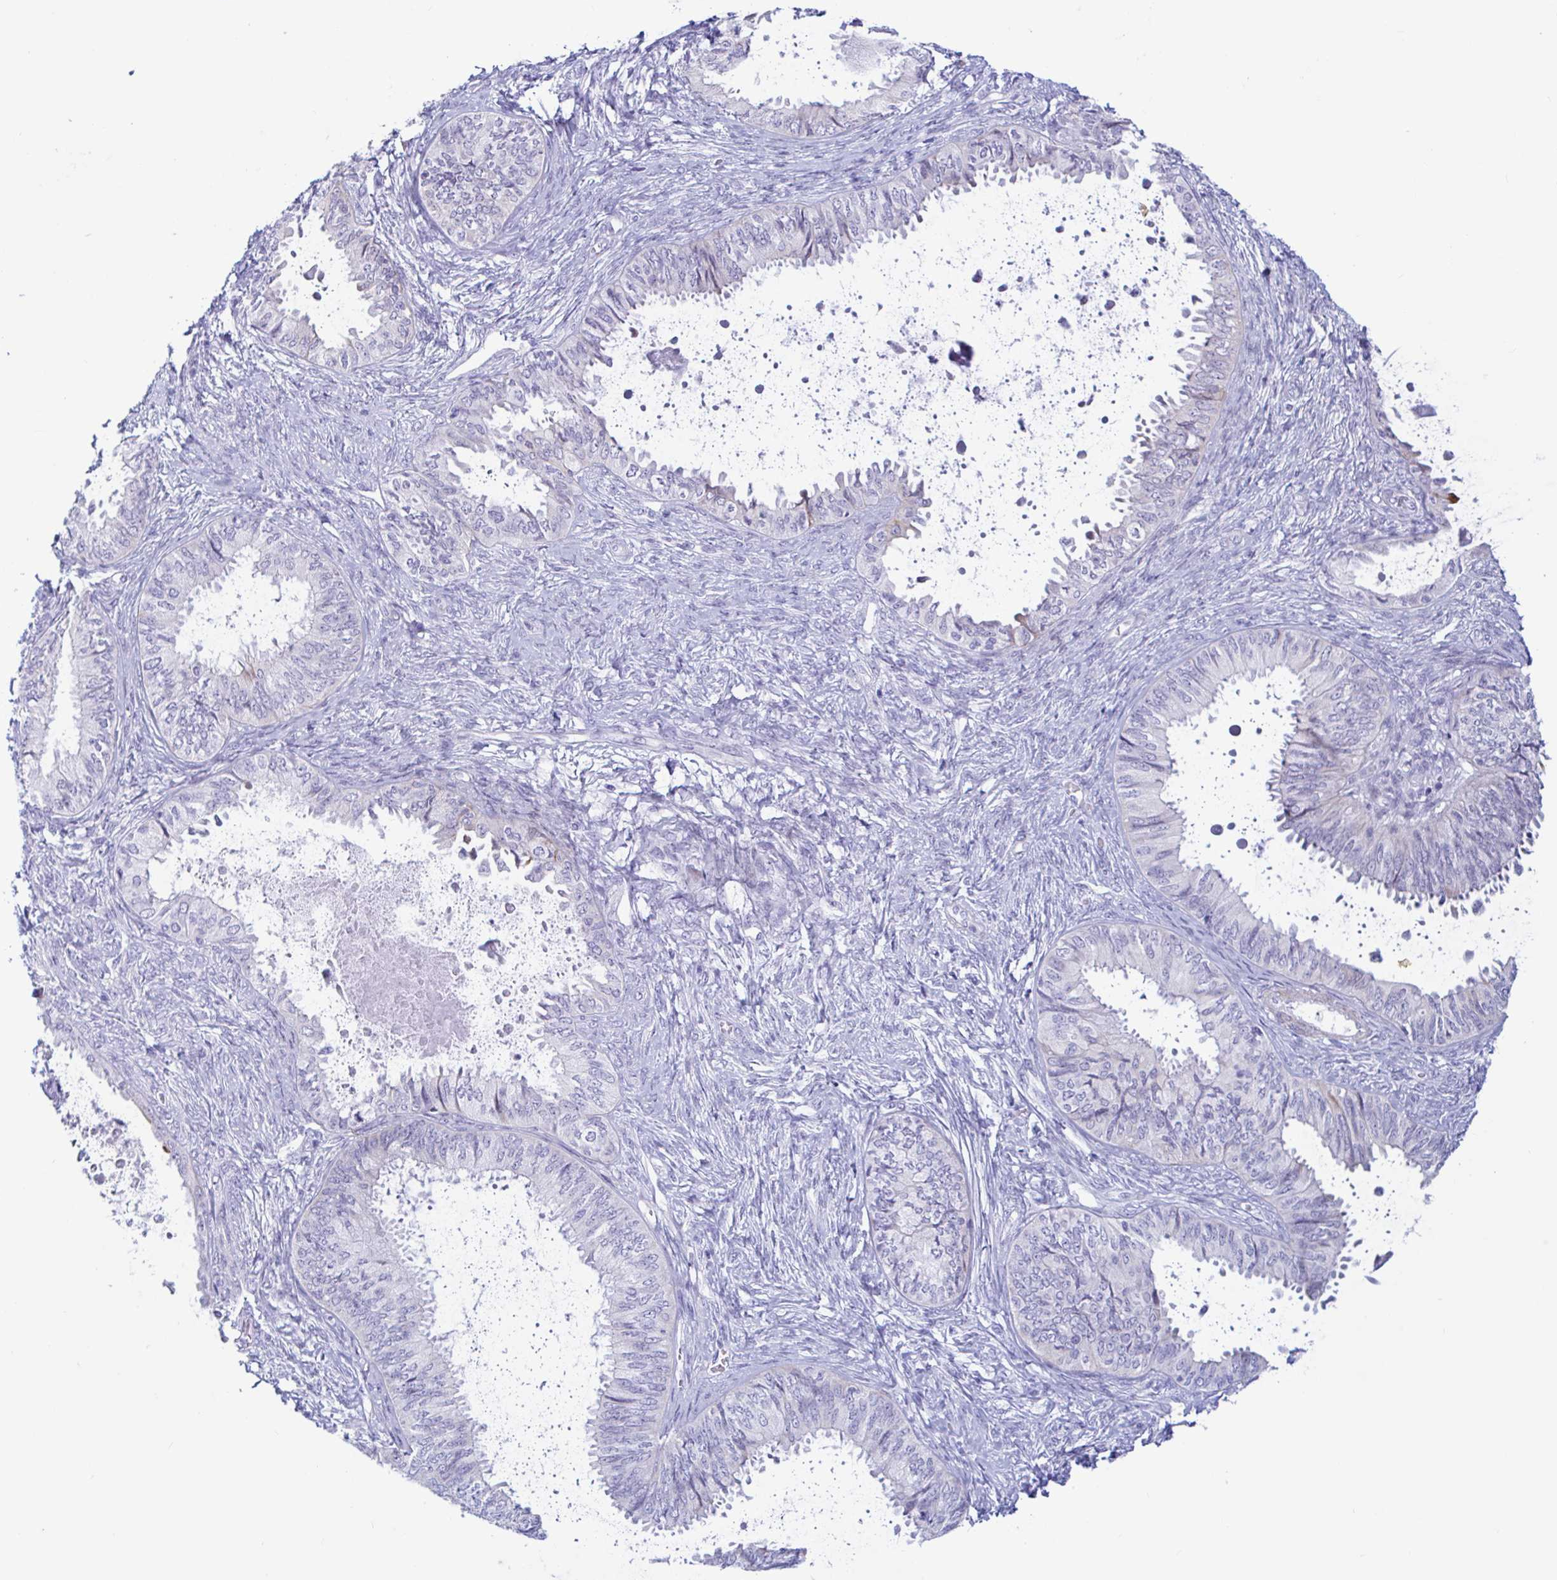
{"staining": {"intensity": "negative", "quantity": "none", "location": "none"}, "tissue": "ovarian cancer", "cell_type": "Tumor cells", "image_type": "cancer", "snomed": [{"axis": "morphology", "description": "Carcinoma, endometroid"}, {"axis": "topography", "description": "Ovary"}], "caption": "A high-resolution photomicrograph shows immunohistochemistry (IHC) staining of ovarian endometroid carcinoma, which displays no significant expression in tumor cells.", "gene": "NBPF3", "patient": {"sex": "female", "age": 70}}